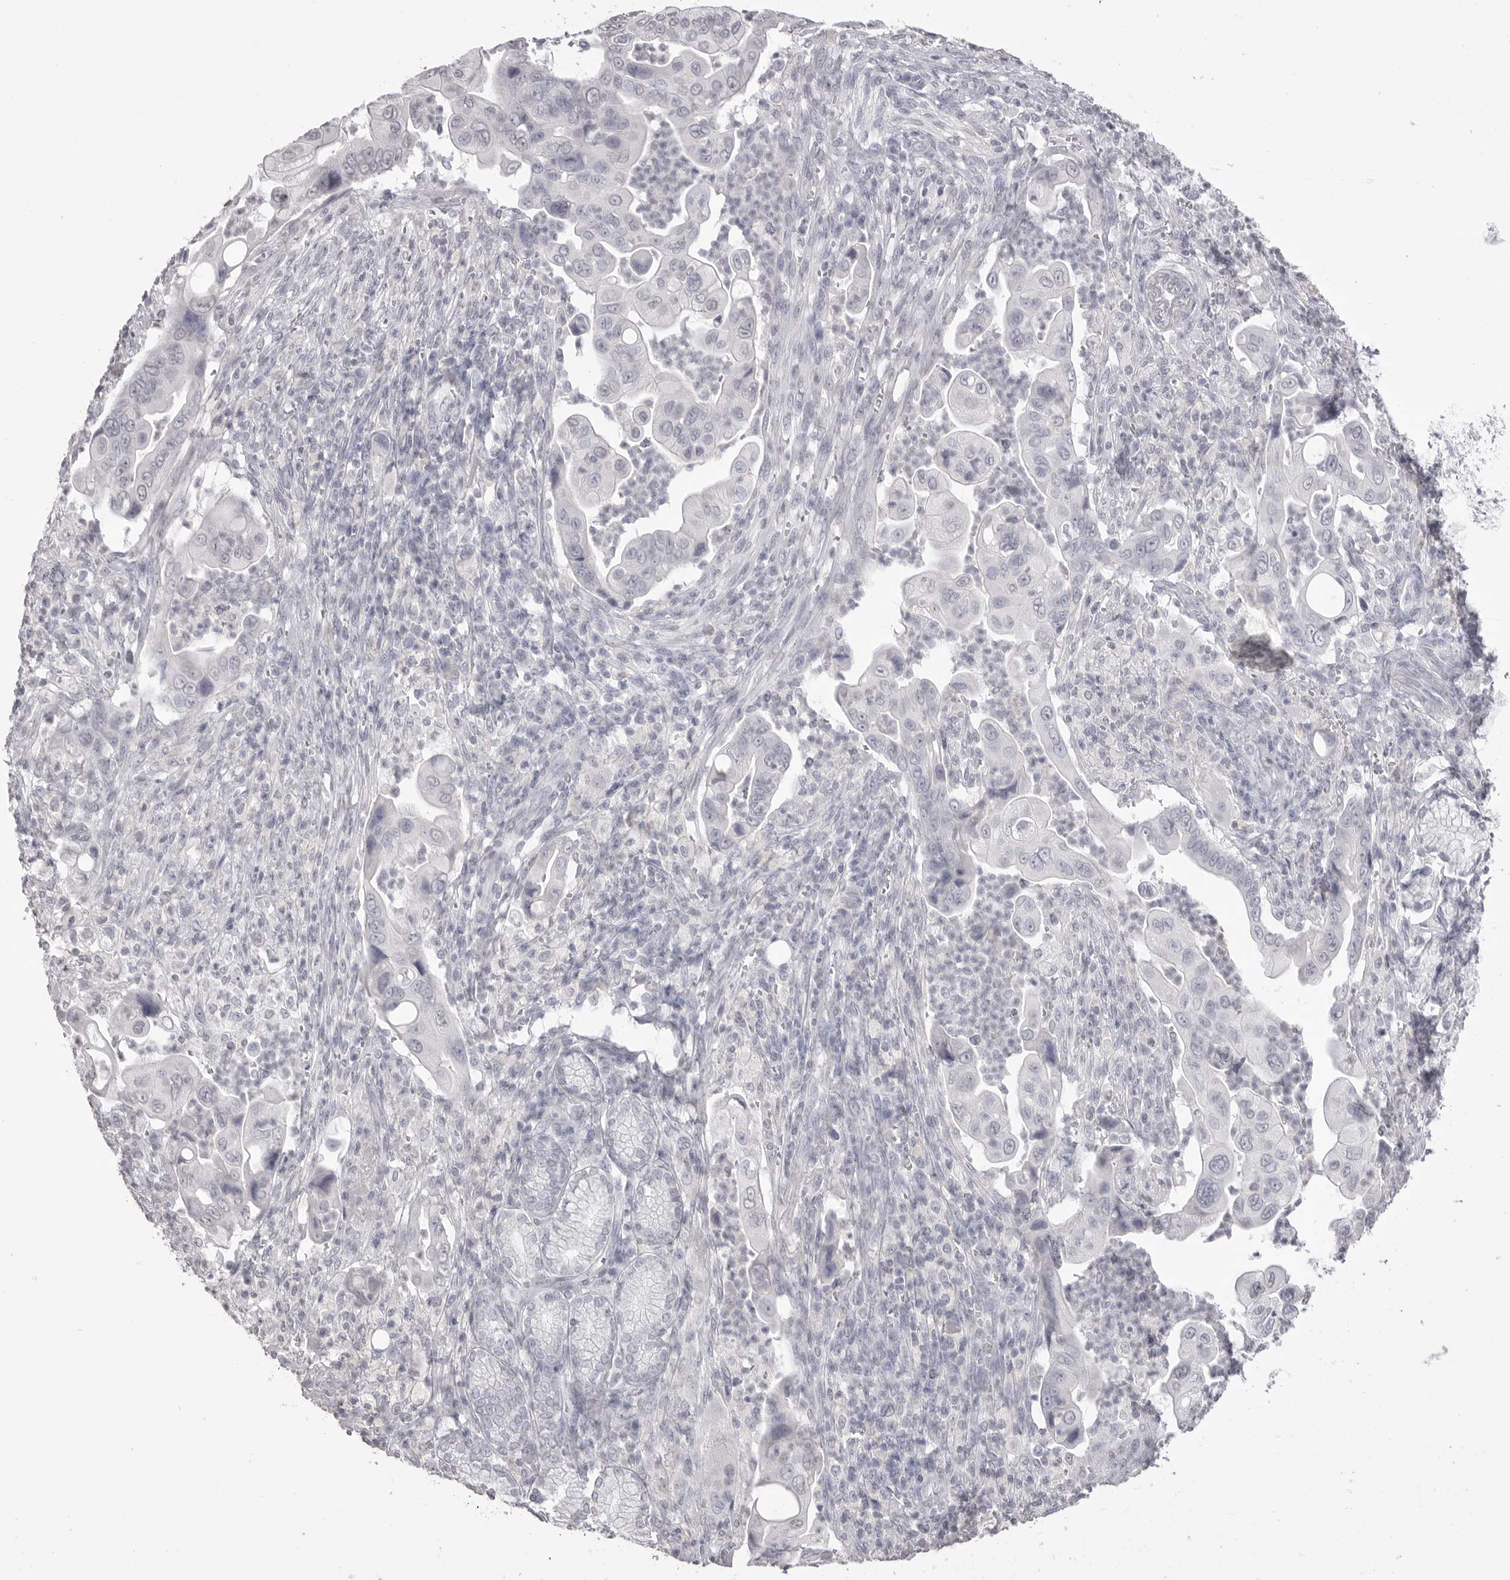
{"staining": {"intensity": "negative", "quantity": "none", "location": "none"}, "tissue": "pancreatic cancer", "cell_type": "Tumor cells", "image_type": "cancer", "snomed": [{"axis": "morphology", "description": "Adenocarcinoma, NOS"}, {"axis": "topography", "description": "Pancreas"}], "caption": "Protein analysis of pancreatic adenocarcinoma exhibits no significant staining in tumor cells.", "gene": "ICAM5", "patient": {"sex": "male", "age": 78}}